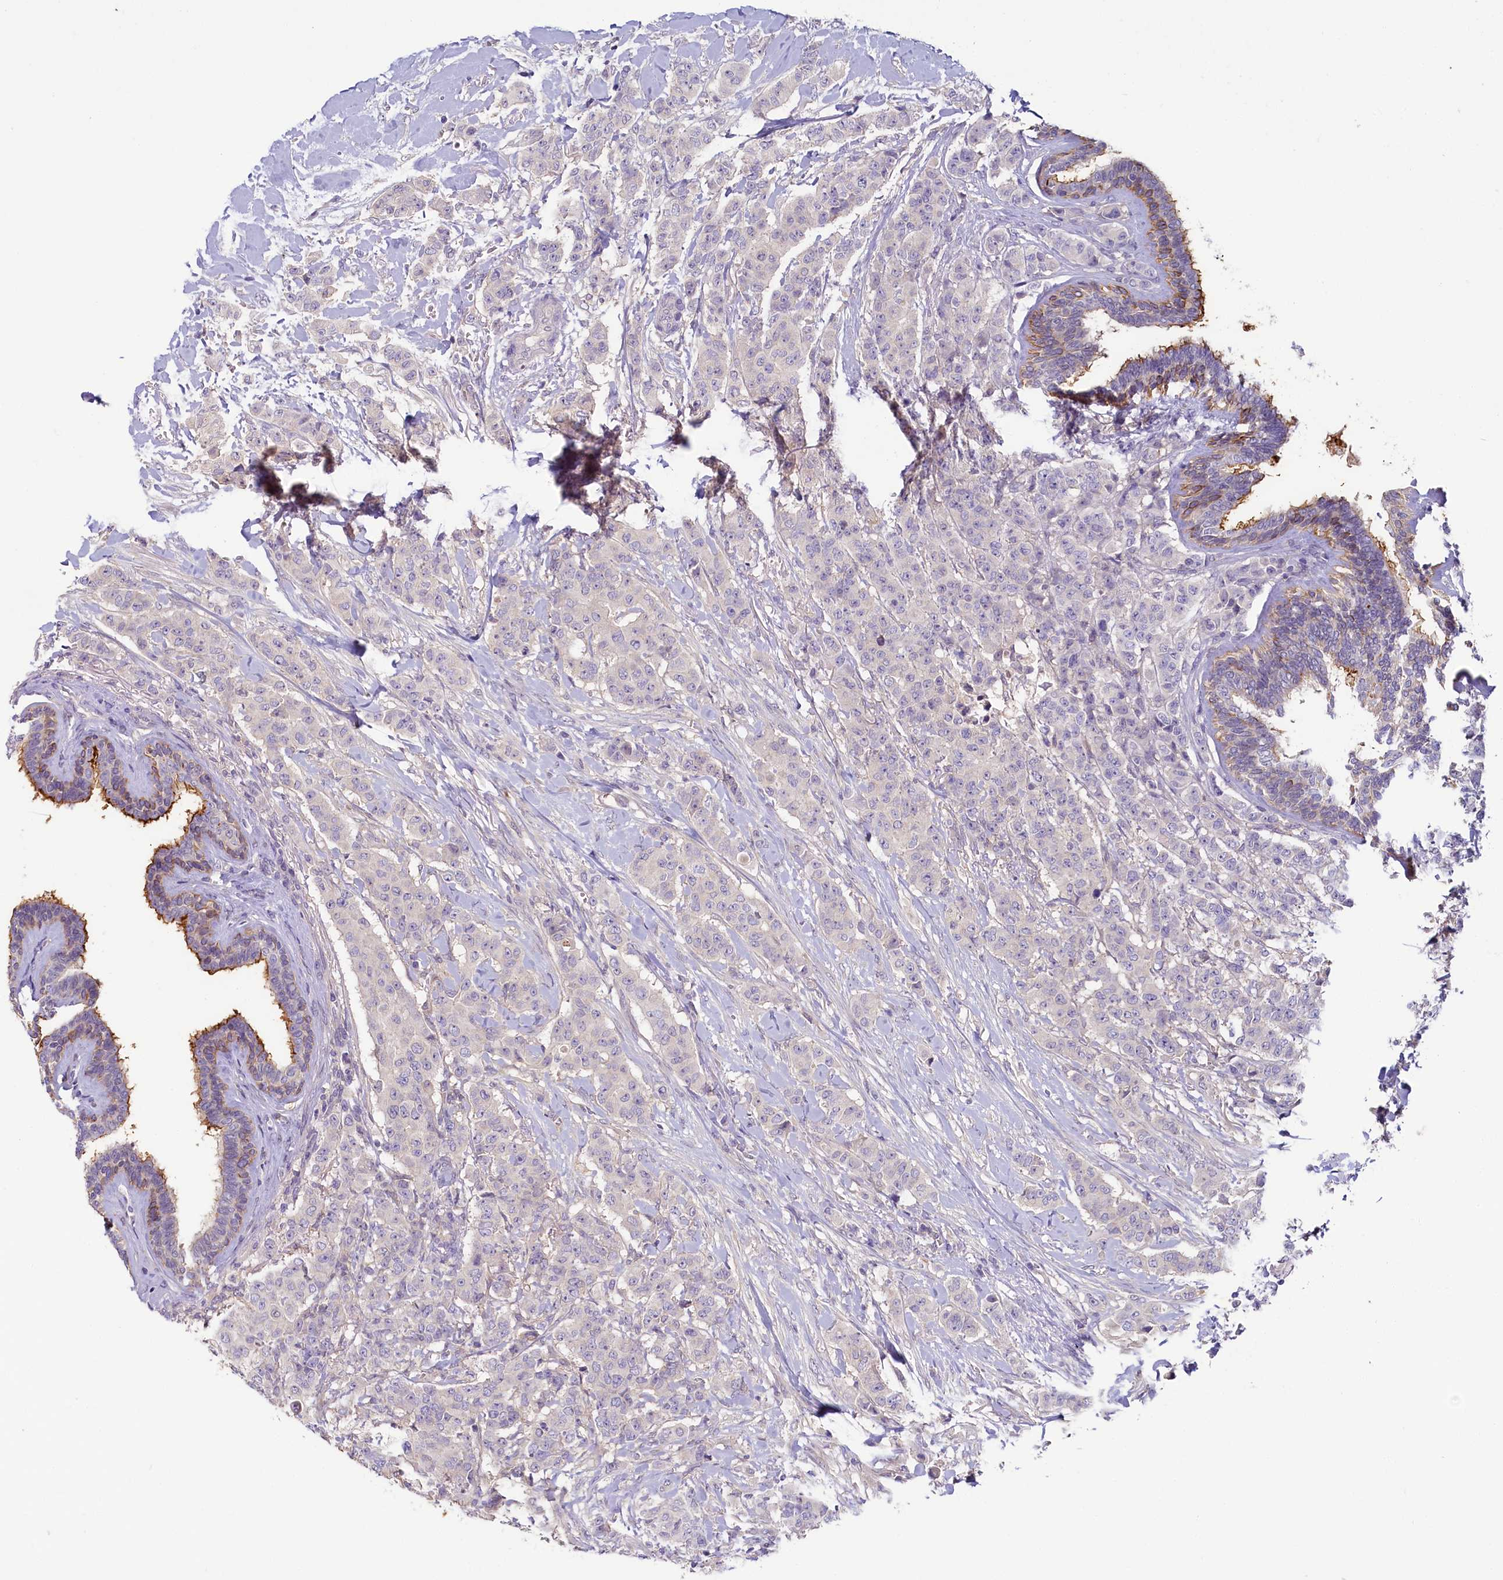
{"staining": {"intensity": "negative", "quantity": "none", "location": "none"}, "tissue": "breast cancer", "cell_type": "Tumor cells", "image_type": "cancer", "snomed": [{"axis": "morphology", "description": "Duct carcinoma"}, {"axis": "topography", "description": "Breast"}], "caption": "This is an immunohistochemistry micrograph of breast cancer. There is no positivity in tumor cells.", "gene": "PDE6D", "patient": {"sex": "female", "age": 40}}